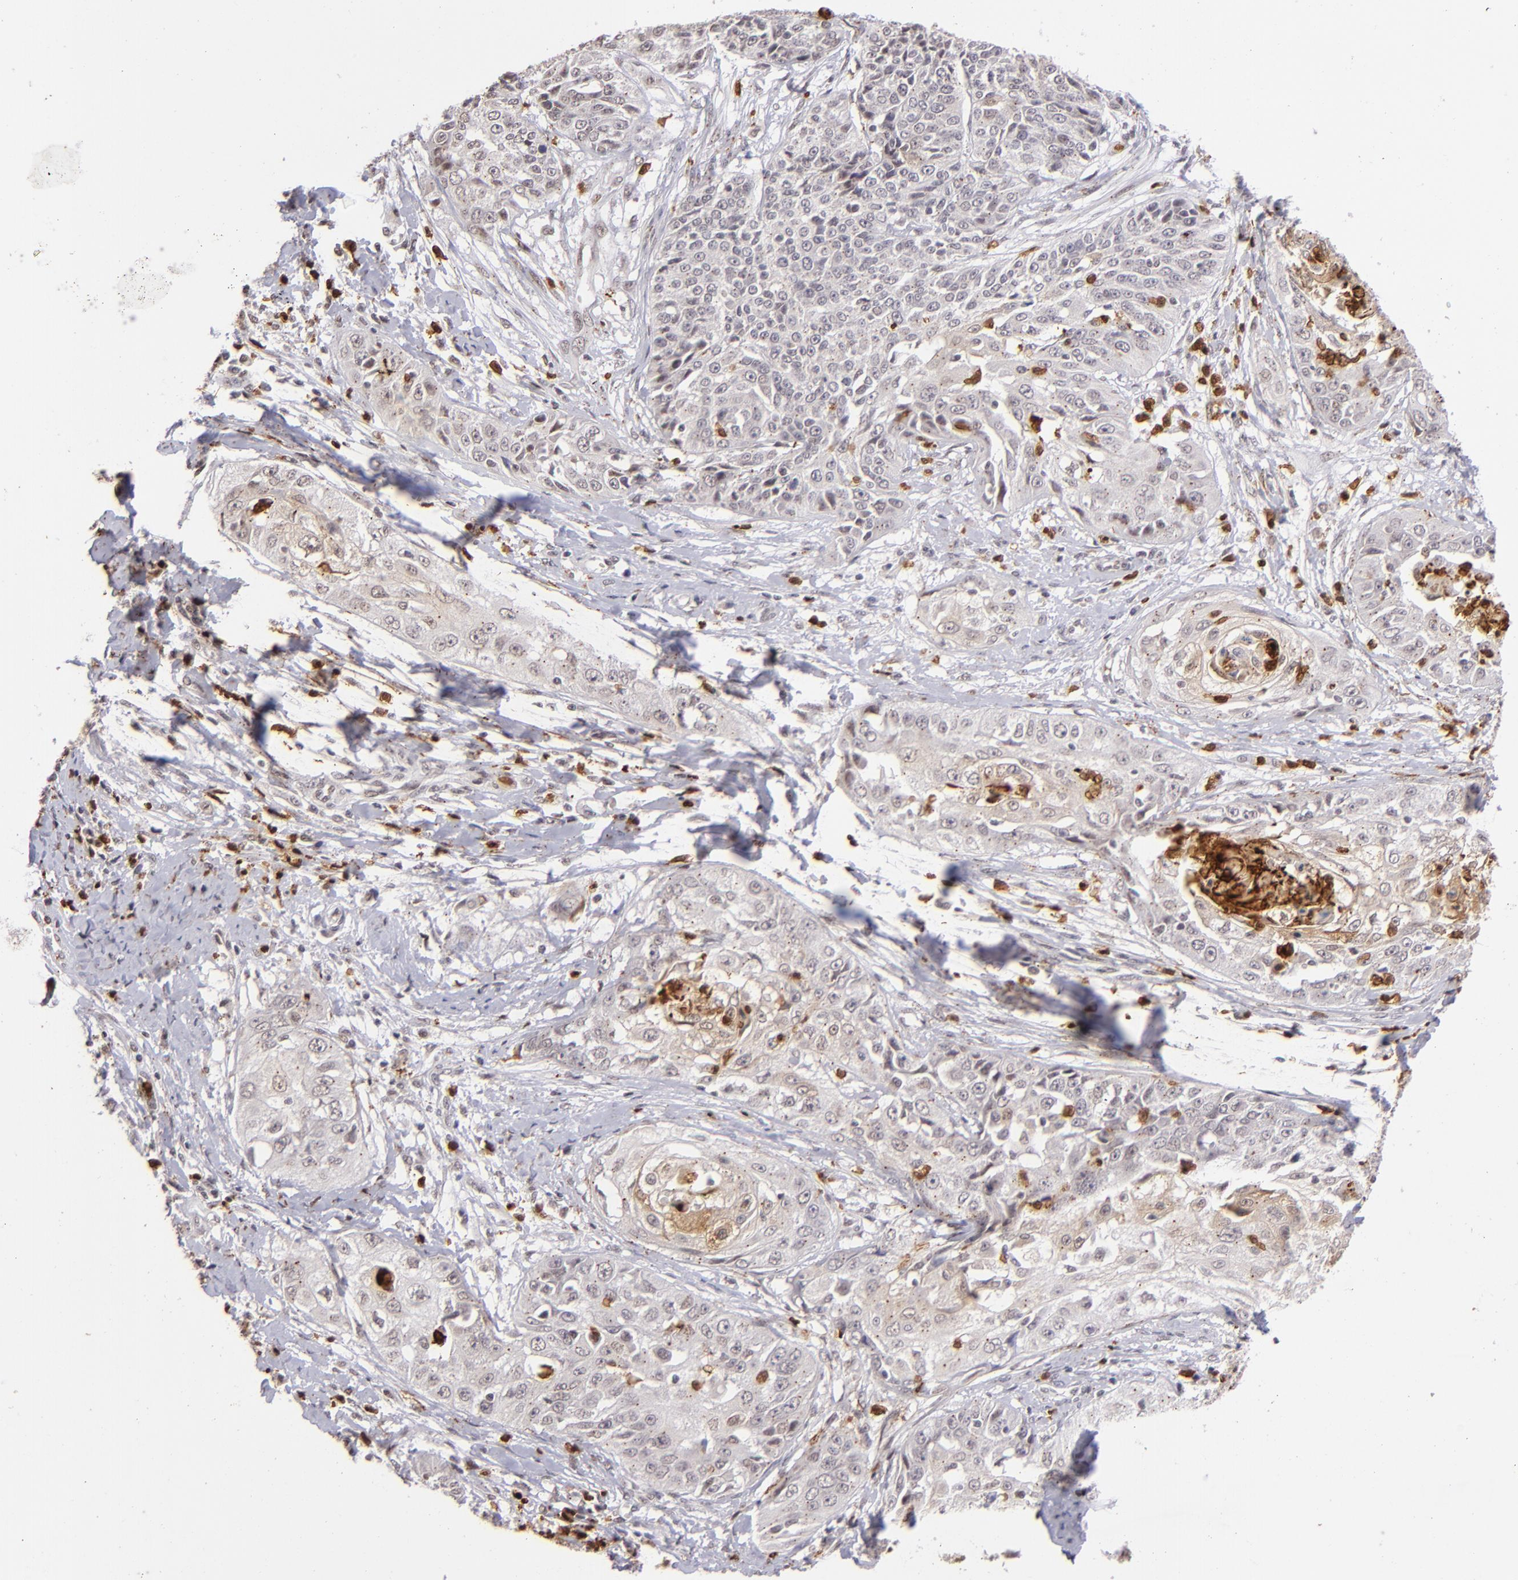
{"staining": {"intensity": "moderate", "quantity": "<25%", "location": "cytoplasmic/membranous,nuclear"}, "tissue": "cervical cancer", "cell_type": "Tumor cells", "image_type": "cancer", "snomed": [{"axis": "morphology", "description": "Squamous cell carcinoma, NOS"}, {"axis": "topography", "description": "Cervix"}], "caption": "High-power microscopy captured an immunohistochemistry (IHC) histopathology image of cervical squamous cell carcinoma, revealing moderate cytoplasmic/membranous and nuclear positivity in approximately <25% of tumor cells.", "gene": "RXRG", "patient": {"sex": "female", "age": 64}}